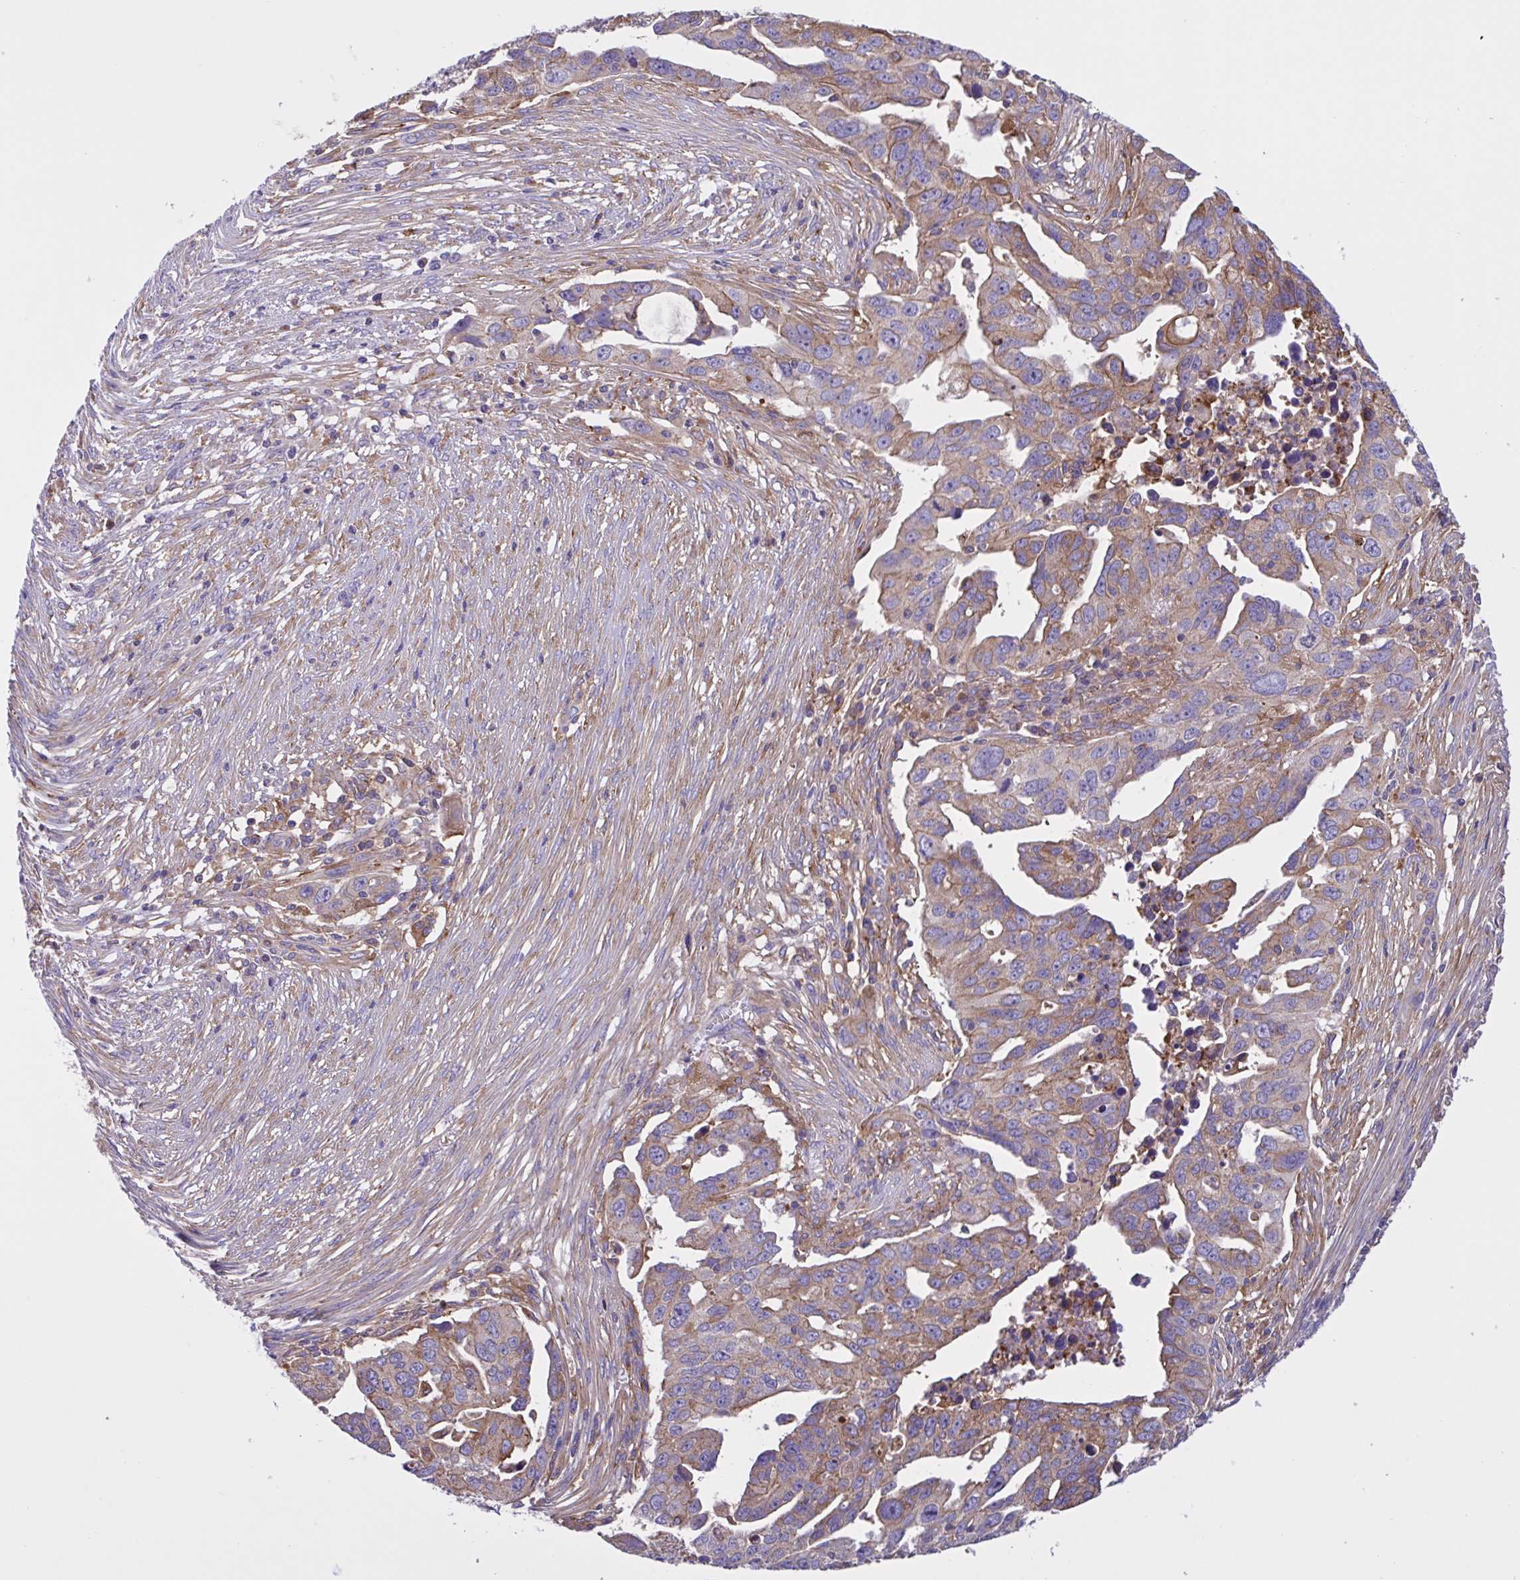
{"staining": {"intensity": "weak", "quantity": "25%-75%", "location": "cytoplasmic/membranous"}, "tissue": "ovarian cancer", "cell_type": "Tumor cells", "image_type": "cancer", "snomed": [{"axis": "morphology", "description": "Carcinoma, endometroid"}, {"axis": "morphology", "description": "Cystadenocarcinoma, serous, NOS"}, {"axis": "topography", "description": "Ovary"}], "caption": "Protein analysis of ovarian cancer (serous cystadenocarcinoma) tissue exhibits weak cytoplasmic/membranous positivity in approximately 25%-75% of tumor cells.", "gene": "OR51M1", "patient": {"sex": "female", "age": 45}}